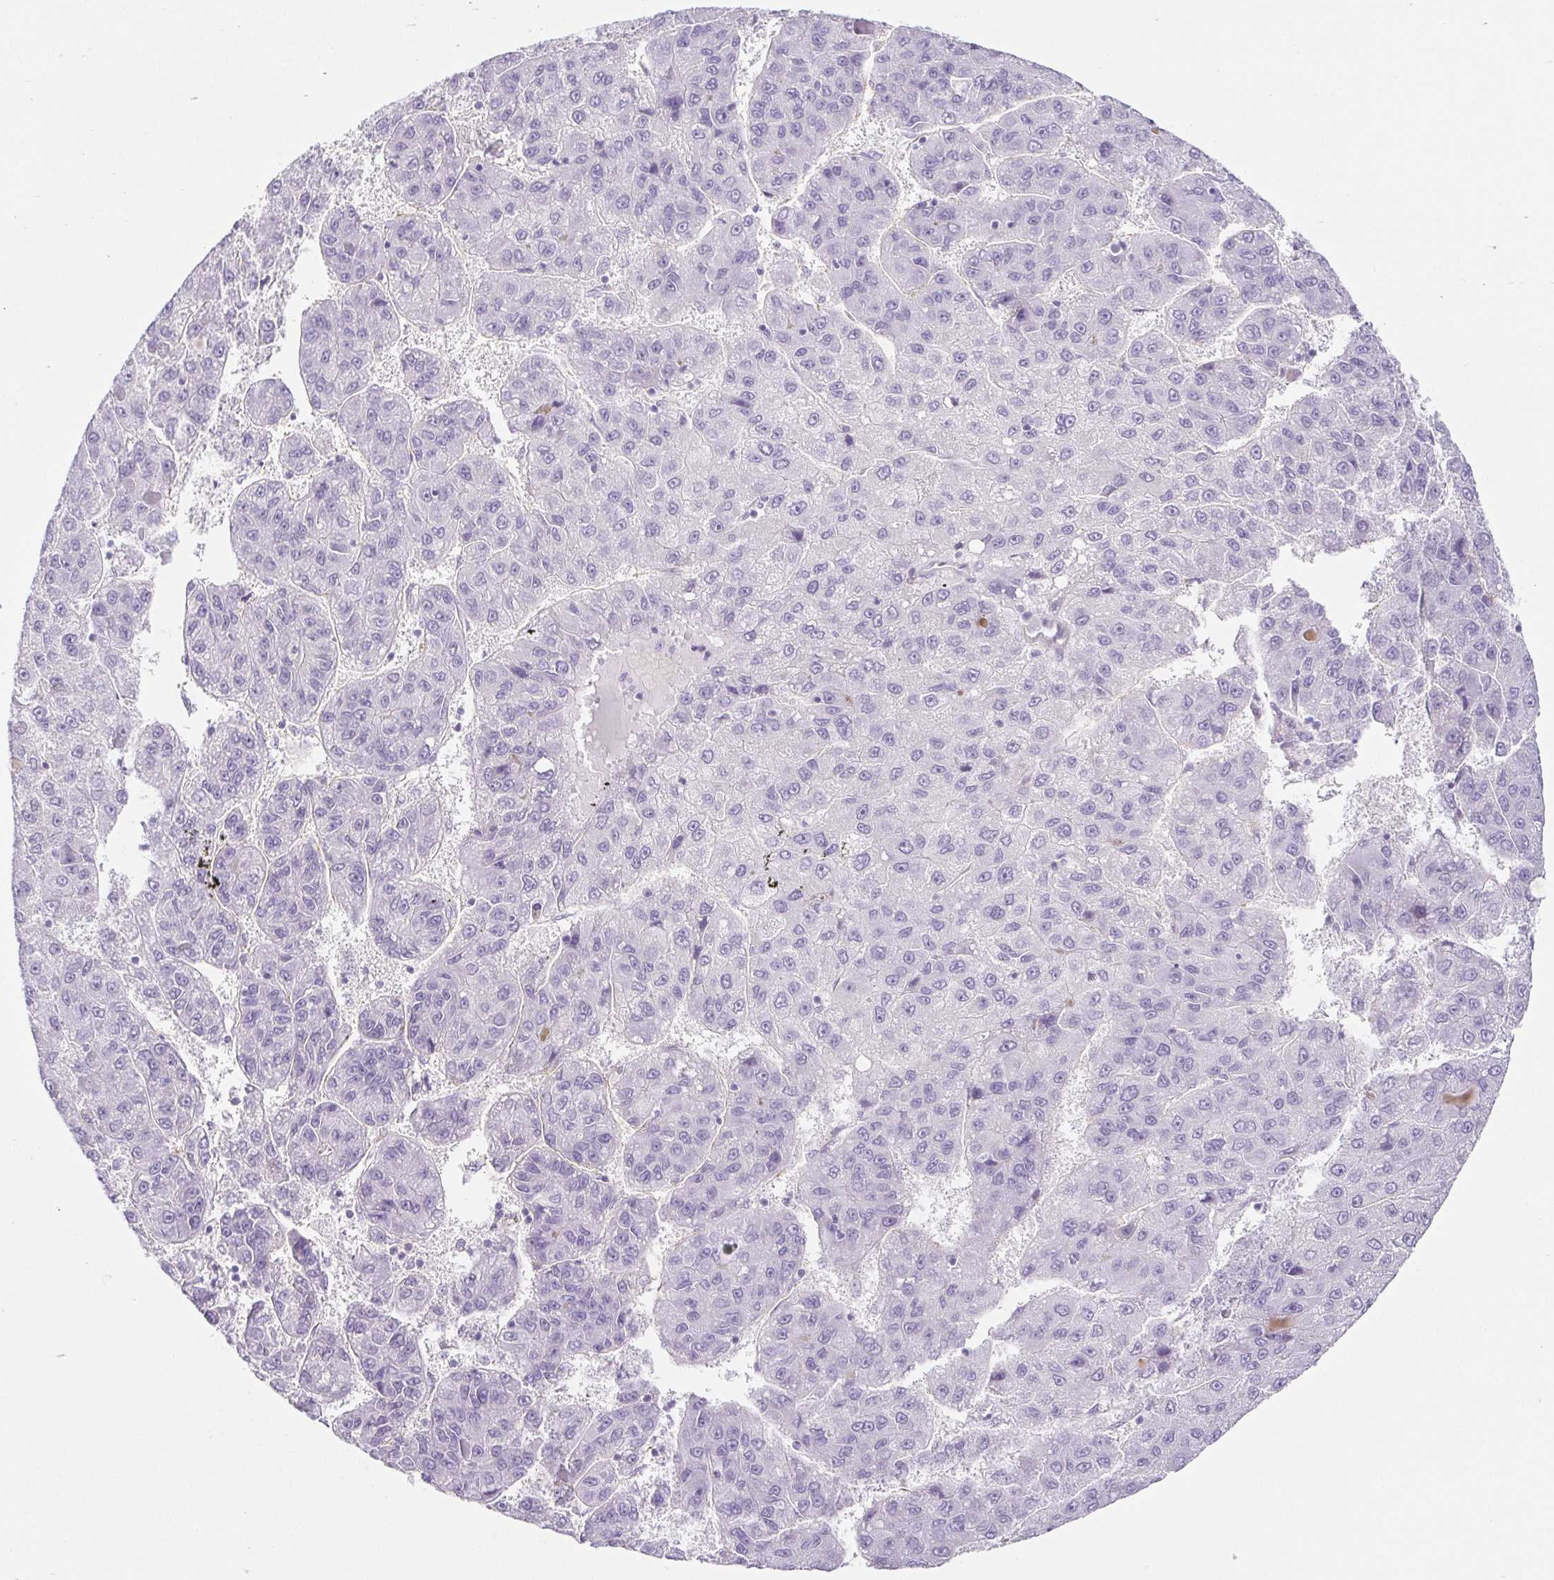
{"staining": {"intensity": "negative", "quantity": "none", "location": "none"}, "tissue": "liver cancer", "cell_type": "Tumor cells", "image_type": "cancer", "snomed": [{"axis": "morphology", "description": "Carcinoma, Hepatocellular, NOS"}, {"axis": "topography", "description": "Liver"}], "caption": "High magnification brightfield microscopy of hepatocellular carcinoma (liver) stained with DAB (brown) and counterstained with hematoxylin (blue): tumor cells show no significant positivity.", "gene": "BCAS1", "patient": {"sex": "female", "age": 82}}